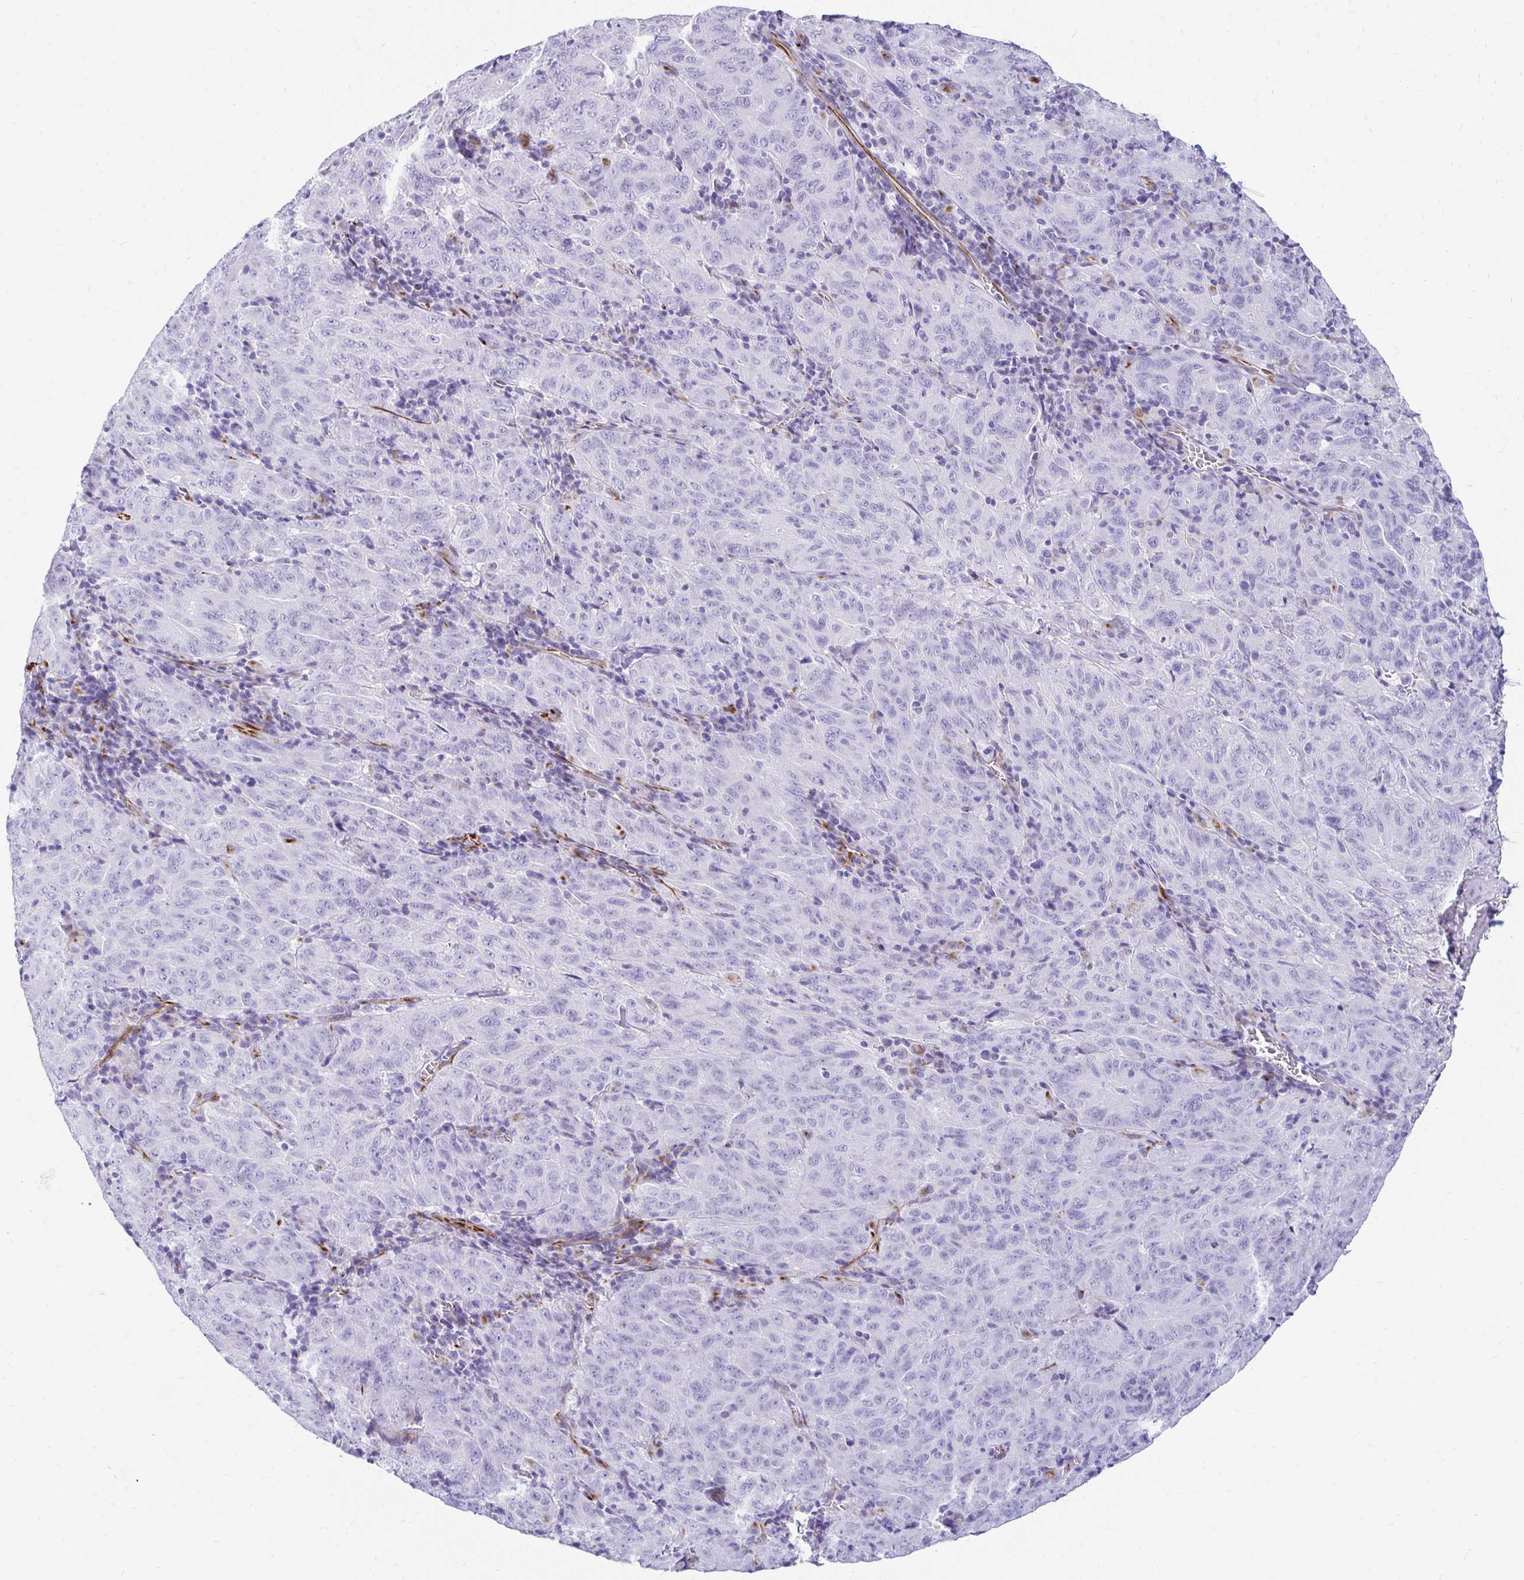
{"staining": {"intensity": "negative", "quantity": "none", "location": "none"}, "tissue": "pancreatic cancer", "cell_type": "Tumor cells", "image_type": "cancer", "snomed": [{"axis": "morphology", "description": "Adenocarcinoma, NOS"}, {"axis": "topography", "description": "Pancreas"}], "caption": "High magnification brightfield microscopy of pancreatic cancer stained with DAB (3,3'-diaminobenzidine) (brown) and counterstained with hematoxylin (blue): tumor cells show no significant positivity.", "gene": "TMEM54", "patient": {"sex": "male", "age": 63}}